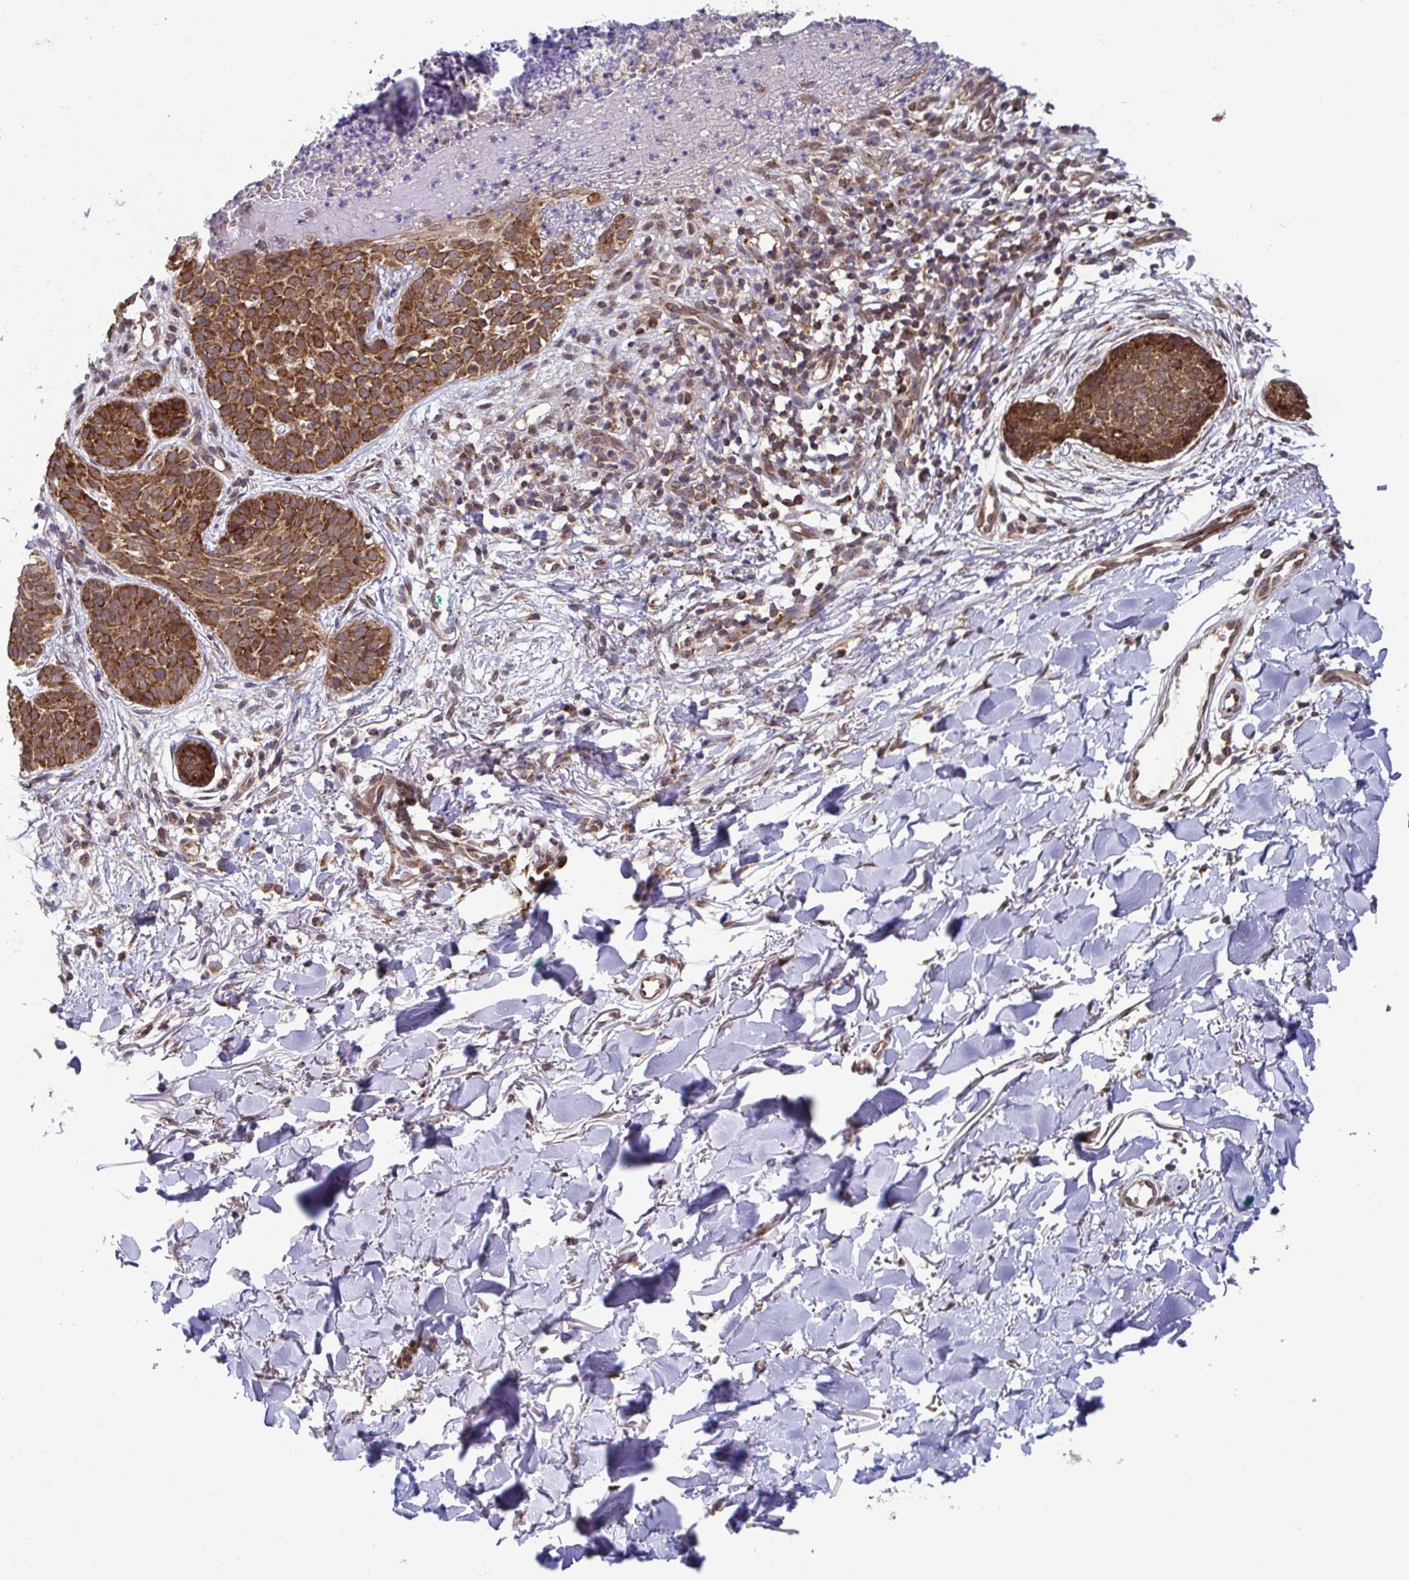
{"staining": {"intensity": "strong", "quantity": ">75%", "location": "cytoplasmic/membranous"}, "tissue": "skin cancer", "cell_type": "Tumor cells", "image_type": "cancer", "snomed": [{"axis": "morphology", "description": "Basal cell carcinoma"}, {"axis": "topography", "description": "Skin"}, {"axis": "topography", "description": "Skin of neck"}, {"axis": "topography", "description": "Skin of shoulder"}, {"axis": "topography", "description": "Skin of back"}], "caption": "Immunohistochemical staining of skin cancer (basal cell carcinoma) demonstrates strong cytoplasmic/membranous protein staining in approximately >75% of tumor cells. Nuclei are stained in blue.", "gene": "ATP5MJ", "patient": {"sex": "male", "age": 80}}